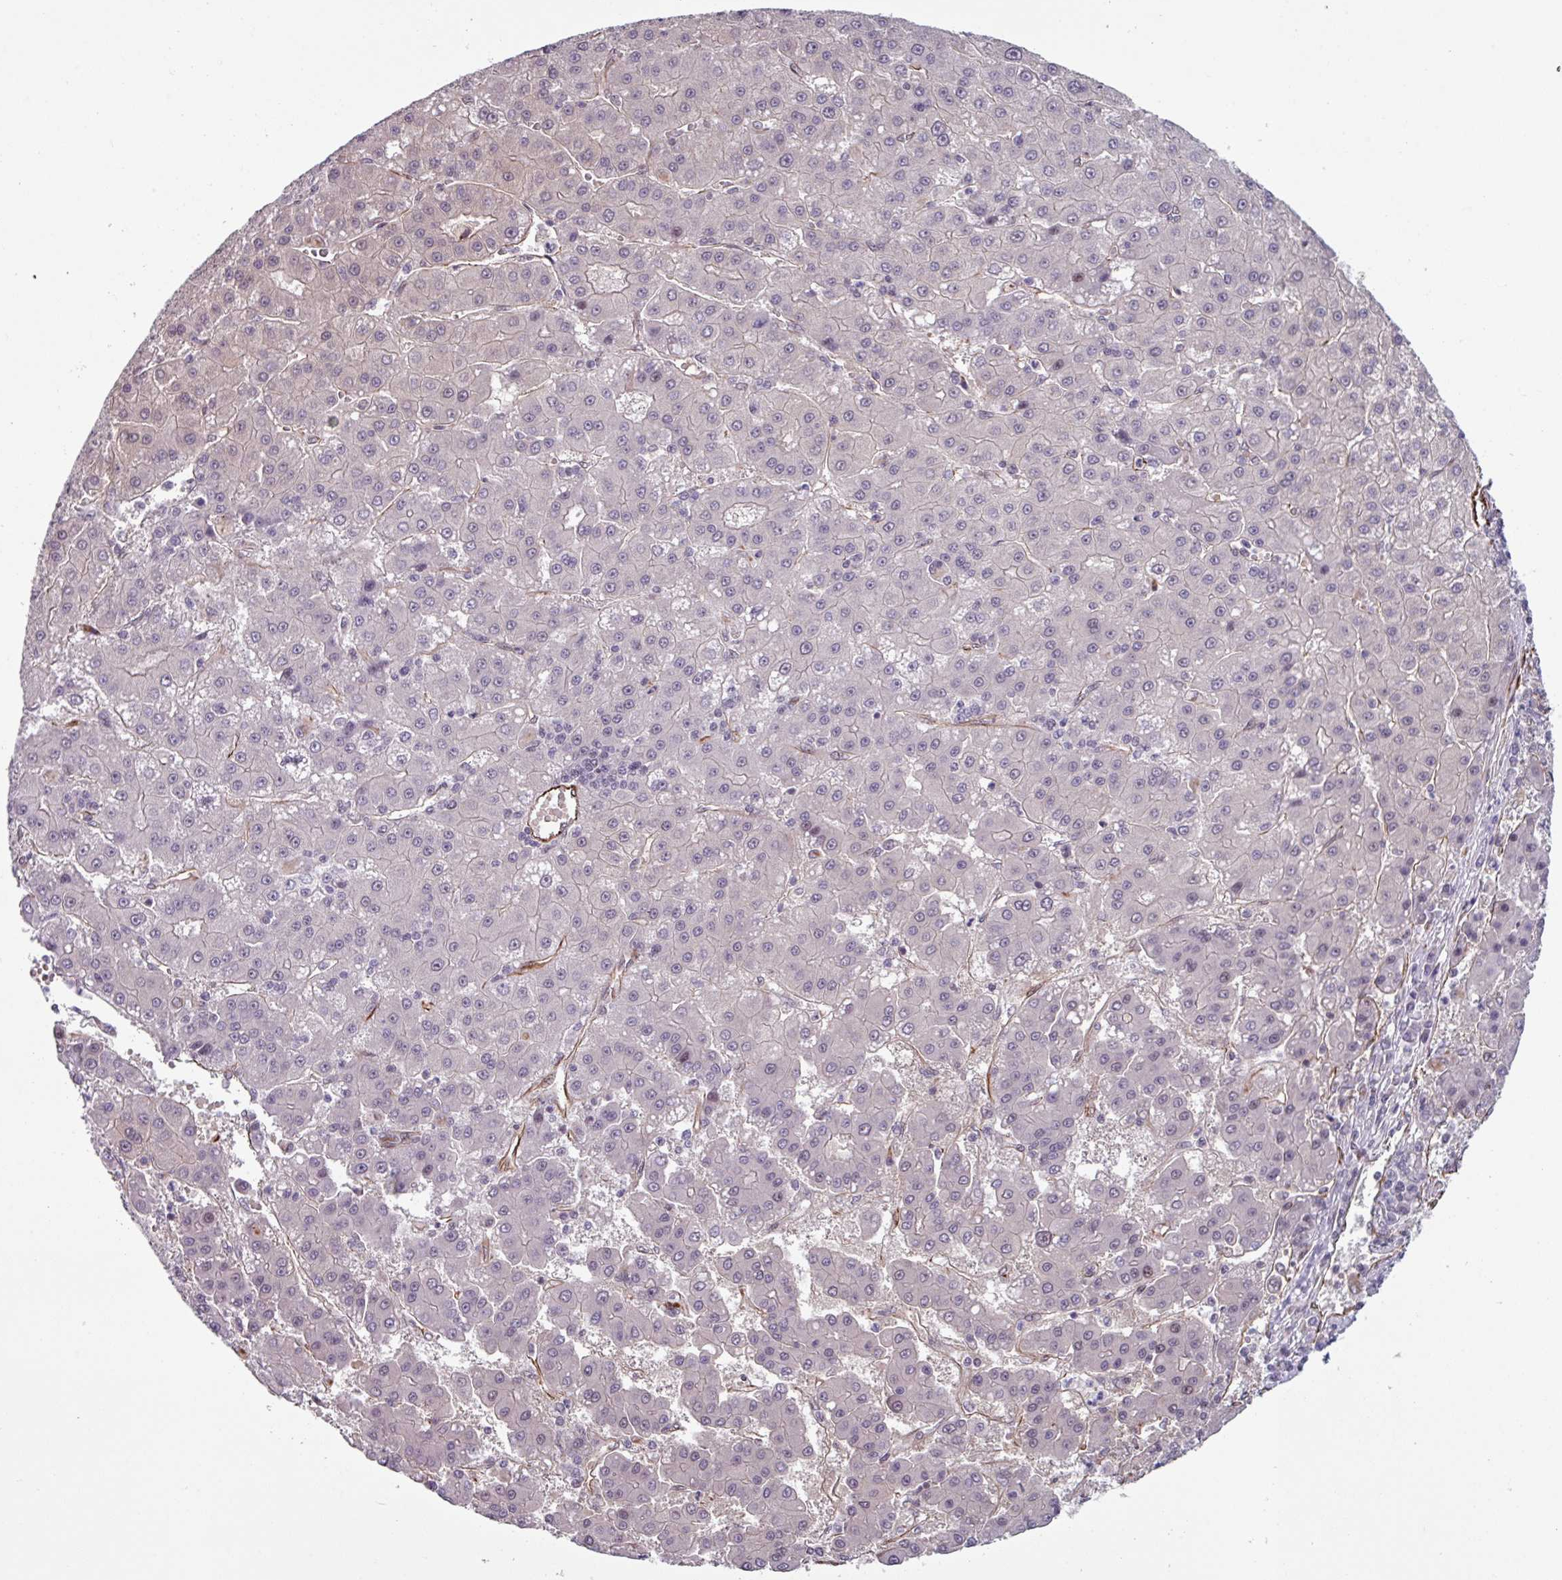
{"staining": {"intensity": "weak", "quantity": "<25%", "location": "nuclear"}, "tissue": "liver cancer", "cell_type": "Tumor cells", "image_type": "cancer", "snomed": [{"axis": "morphology", "description": "Carcinoma, Hepatocellular, NOS"}, {"axis": "topography", "description": "Liver"}], "caption": "Immunohistochemistry (IHC) photomicrograph of neoplastic tissue: human liver cancer stained with DAB exhibits no significant protein staining in tumor cells.", "gene": "CHD3", "patient": {"sex": "male", "age": 76}}